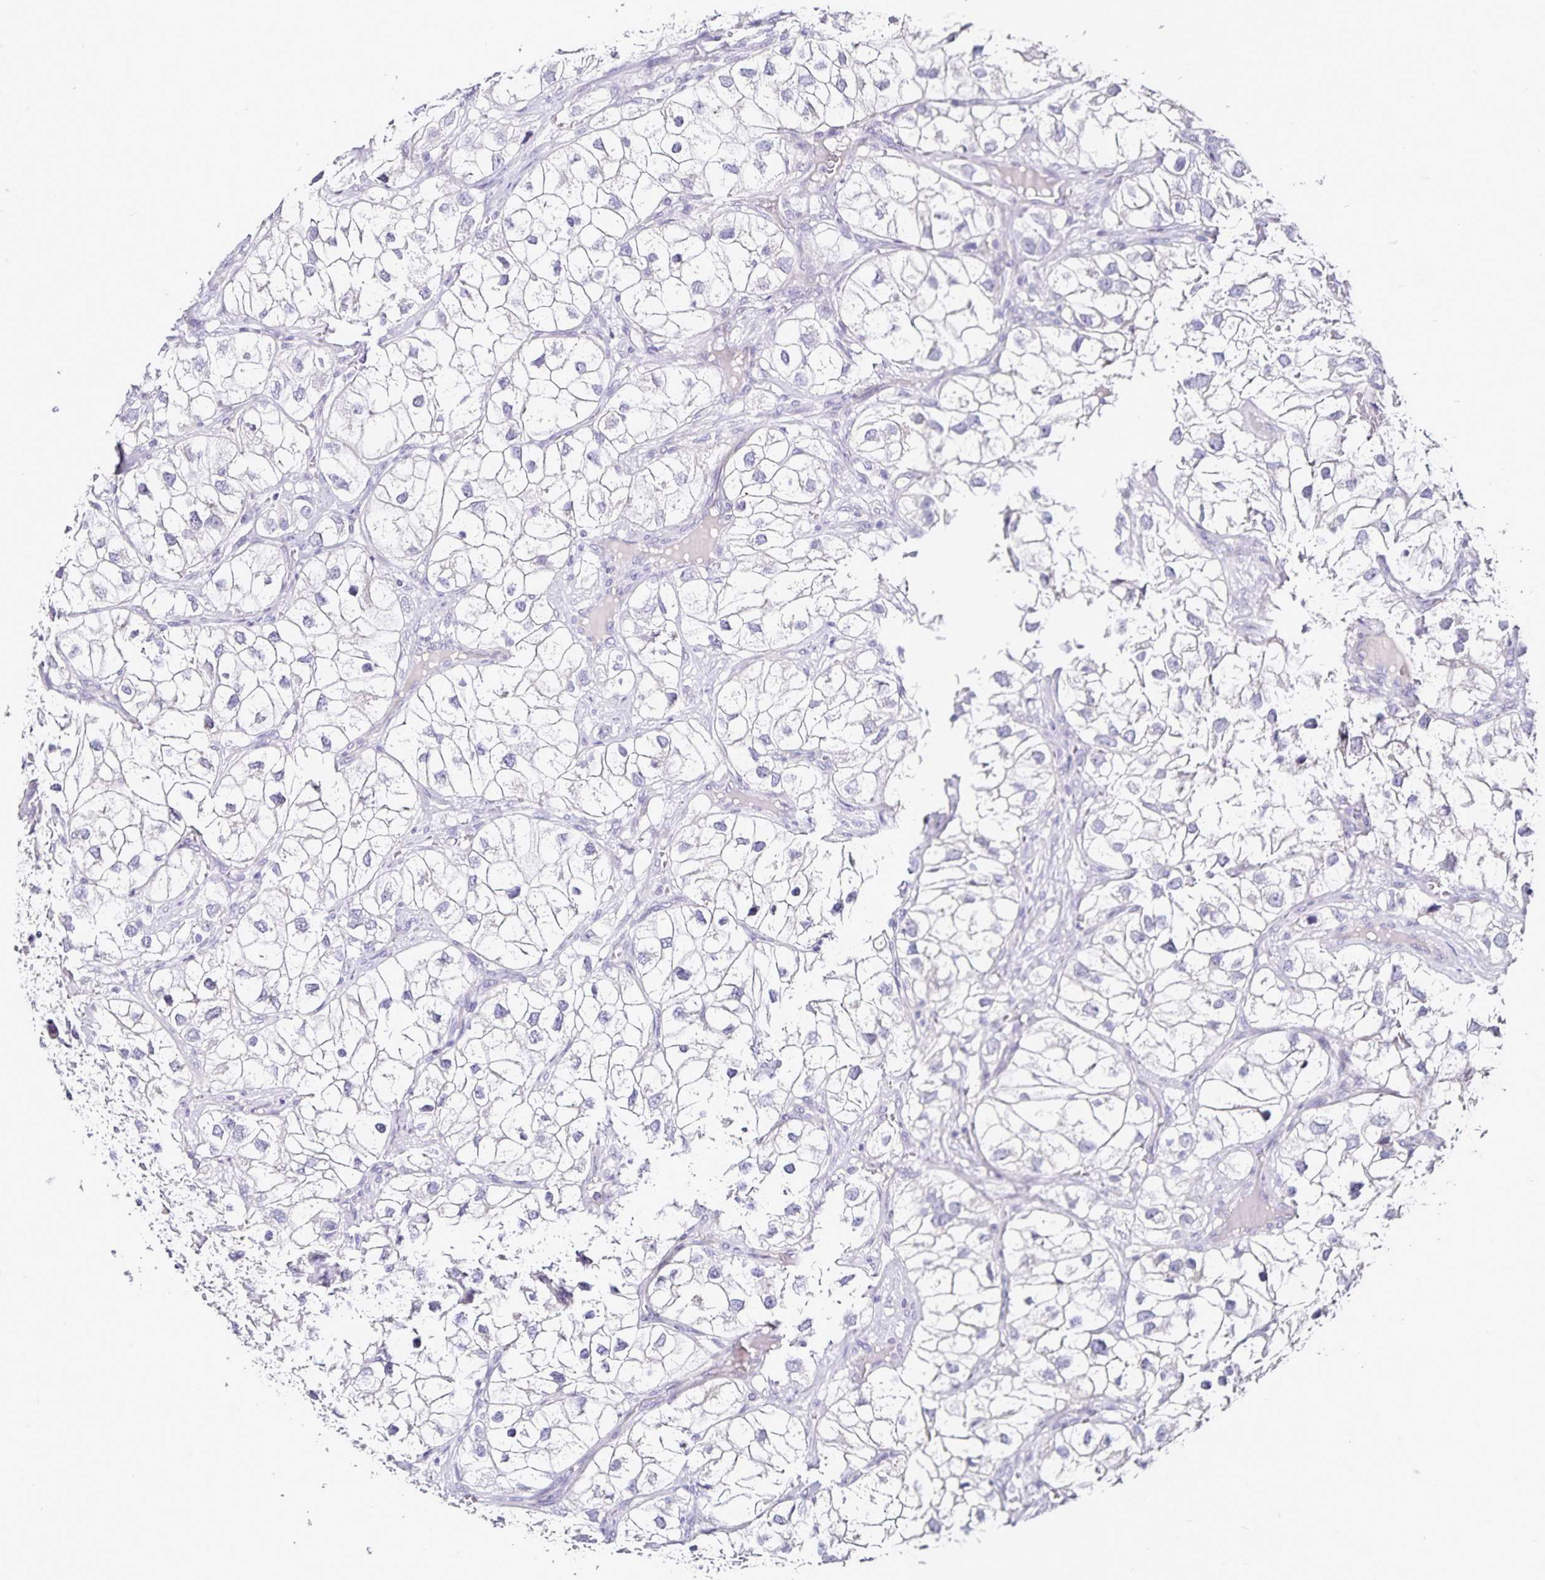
{"staining": {"intensity": "negative", "quantity": "none", "location": "none"}, "tissue": "renal cancer", "cell_type": "Tumor cells", "image_type": "cancer", "snomed": [{"axis": "morphology", "description": "Adenocarcinoma, NOS"}, {"axis": "topography", "description": "Kidney"}], "caption": "Immunohistochemical staining of renal cancer demonstrates no significant positivity in tumor cells.", "gene": "TSPAN7", "patient": {"sex": "male", "age": 59}}